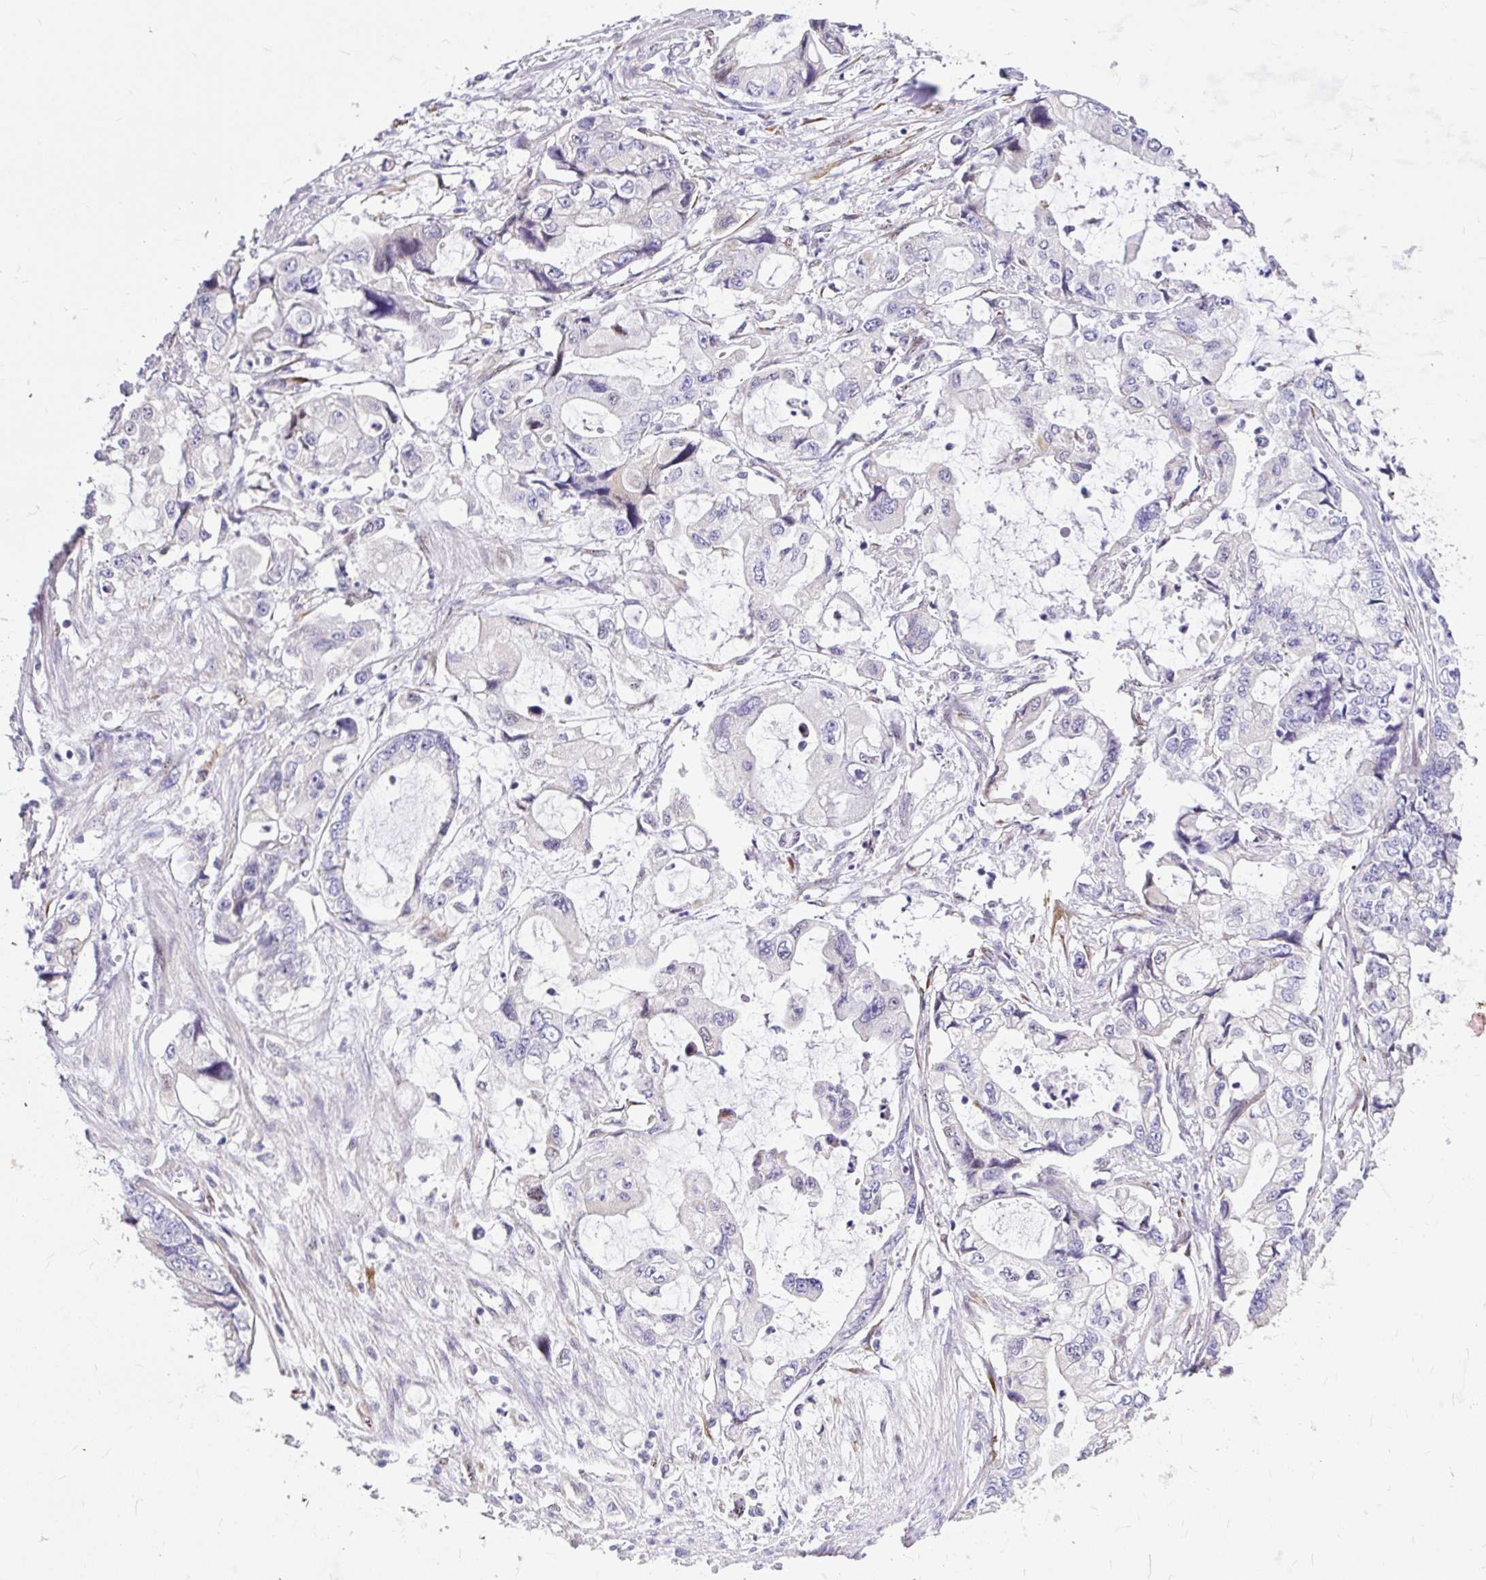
{"staining": {"intensity": "negative", "quantity": "none", "location": "none"}, "tissue": "stomach cancer", "cell_type": "Tumor cells", "image_type": "cancer", "snomed": [{"axis": "morphology", "description": "Adenocarcinoma, NOS"}, {"axis": "topography", "description": "Pancreas"}, {"axis": "topography", "description": "Stomach, upper"}, {"axis": "topography", "description": "Stomach"}], "caption": "DAB (3,3'-diaminobenzidine) immunohistochemical staining of stomach cancer (adenocarcinoma) displays no significant staining in tumor cells.", "gene": "GABBR2", "patient": {"sex": "male", "age": 77}}